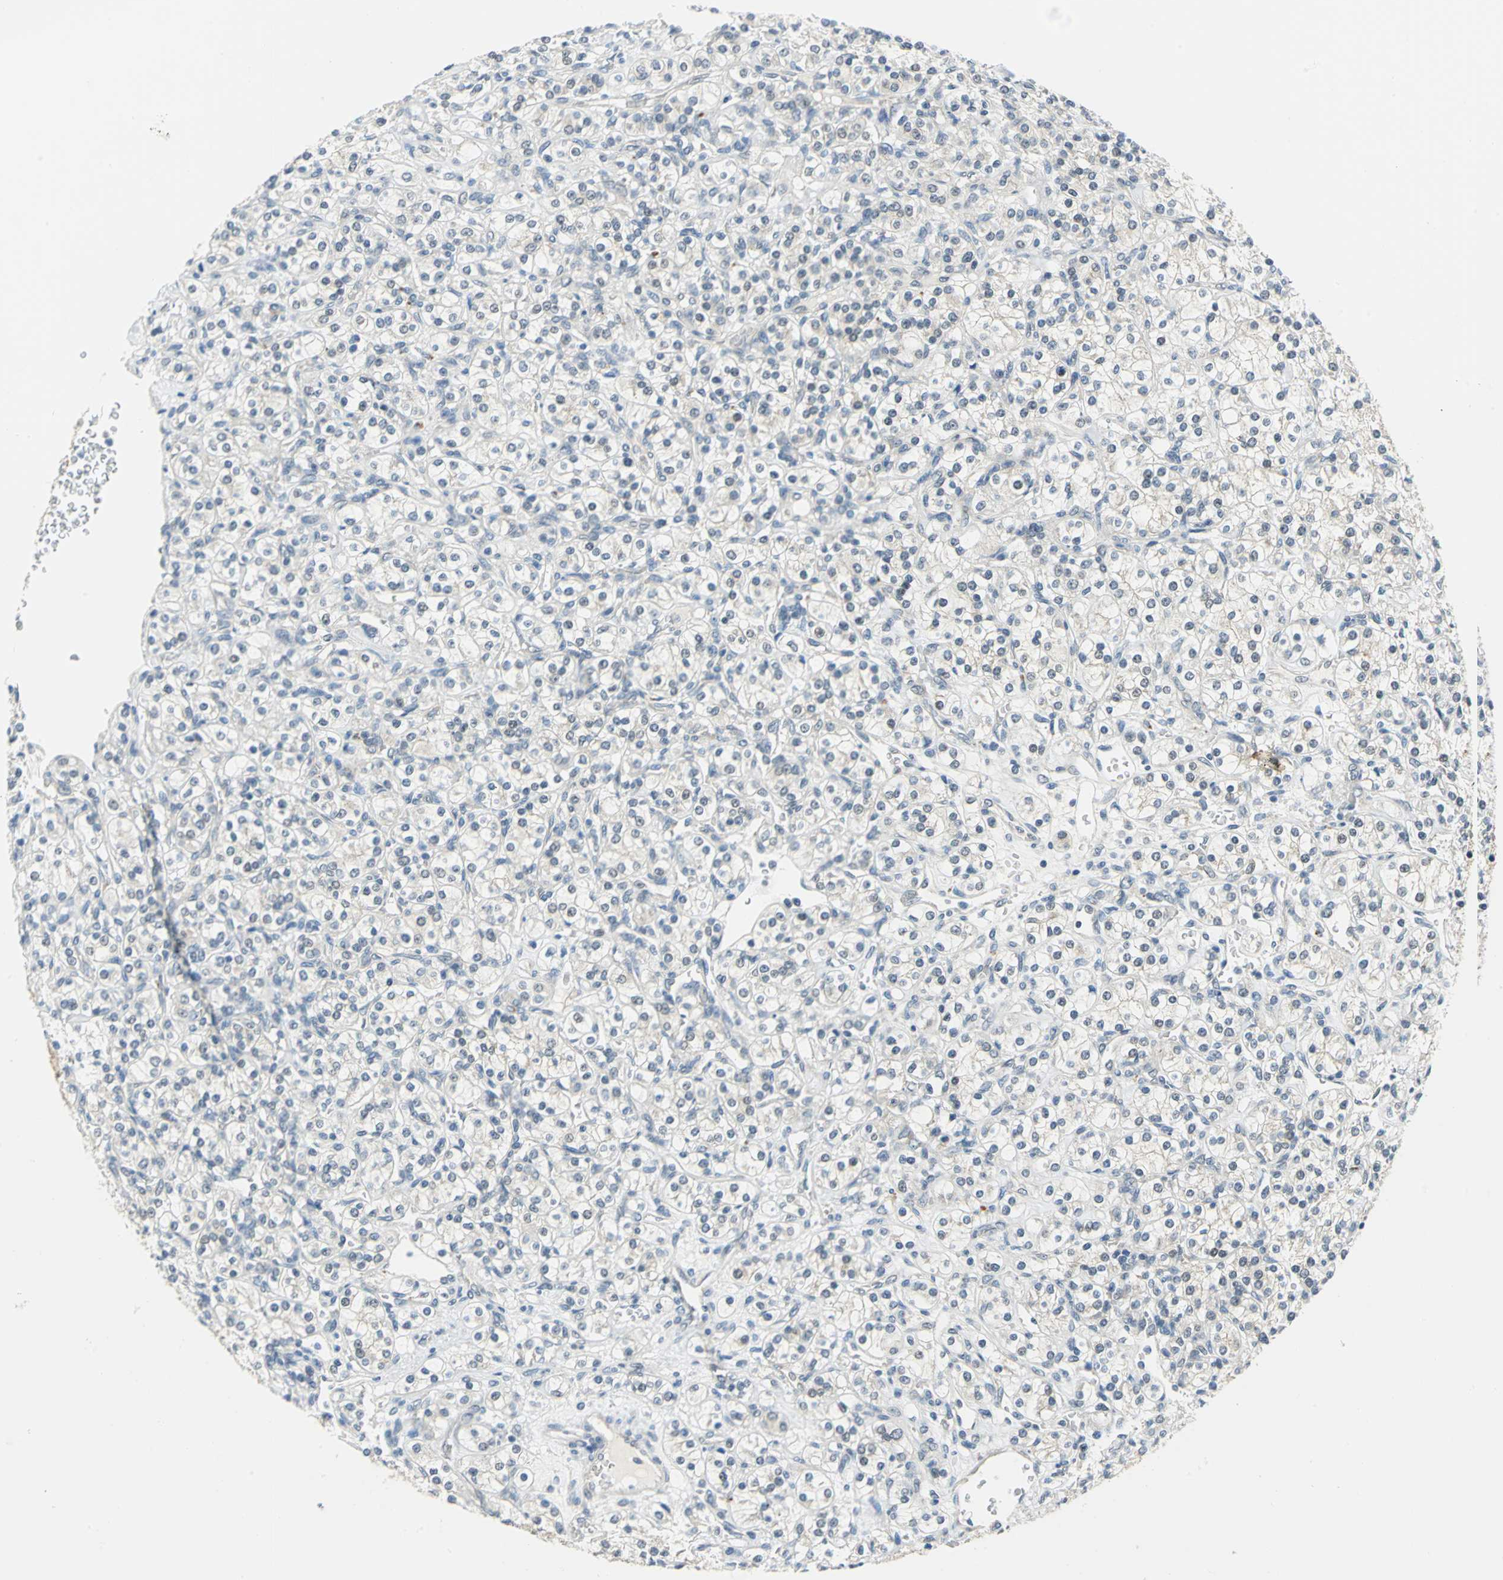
{"staining": {"intensity": "negative", "quantity": "none", "location": "none"}, "tissue": "renal cancer", "cell_type": "Tumor cells", "image_type": "cancer", "snomed": [{"axis": "morphology", "description": "Adenocarcinoma, NOS"}, {"axis": "topography", "description": "Kidney"}], "caption": "Tumor cells are negative for protein expression in human renal cancer.", "gene": "PIN1", "patient": {"sex": "male", "age": 77}}